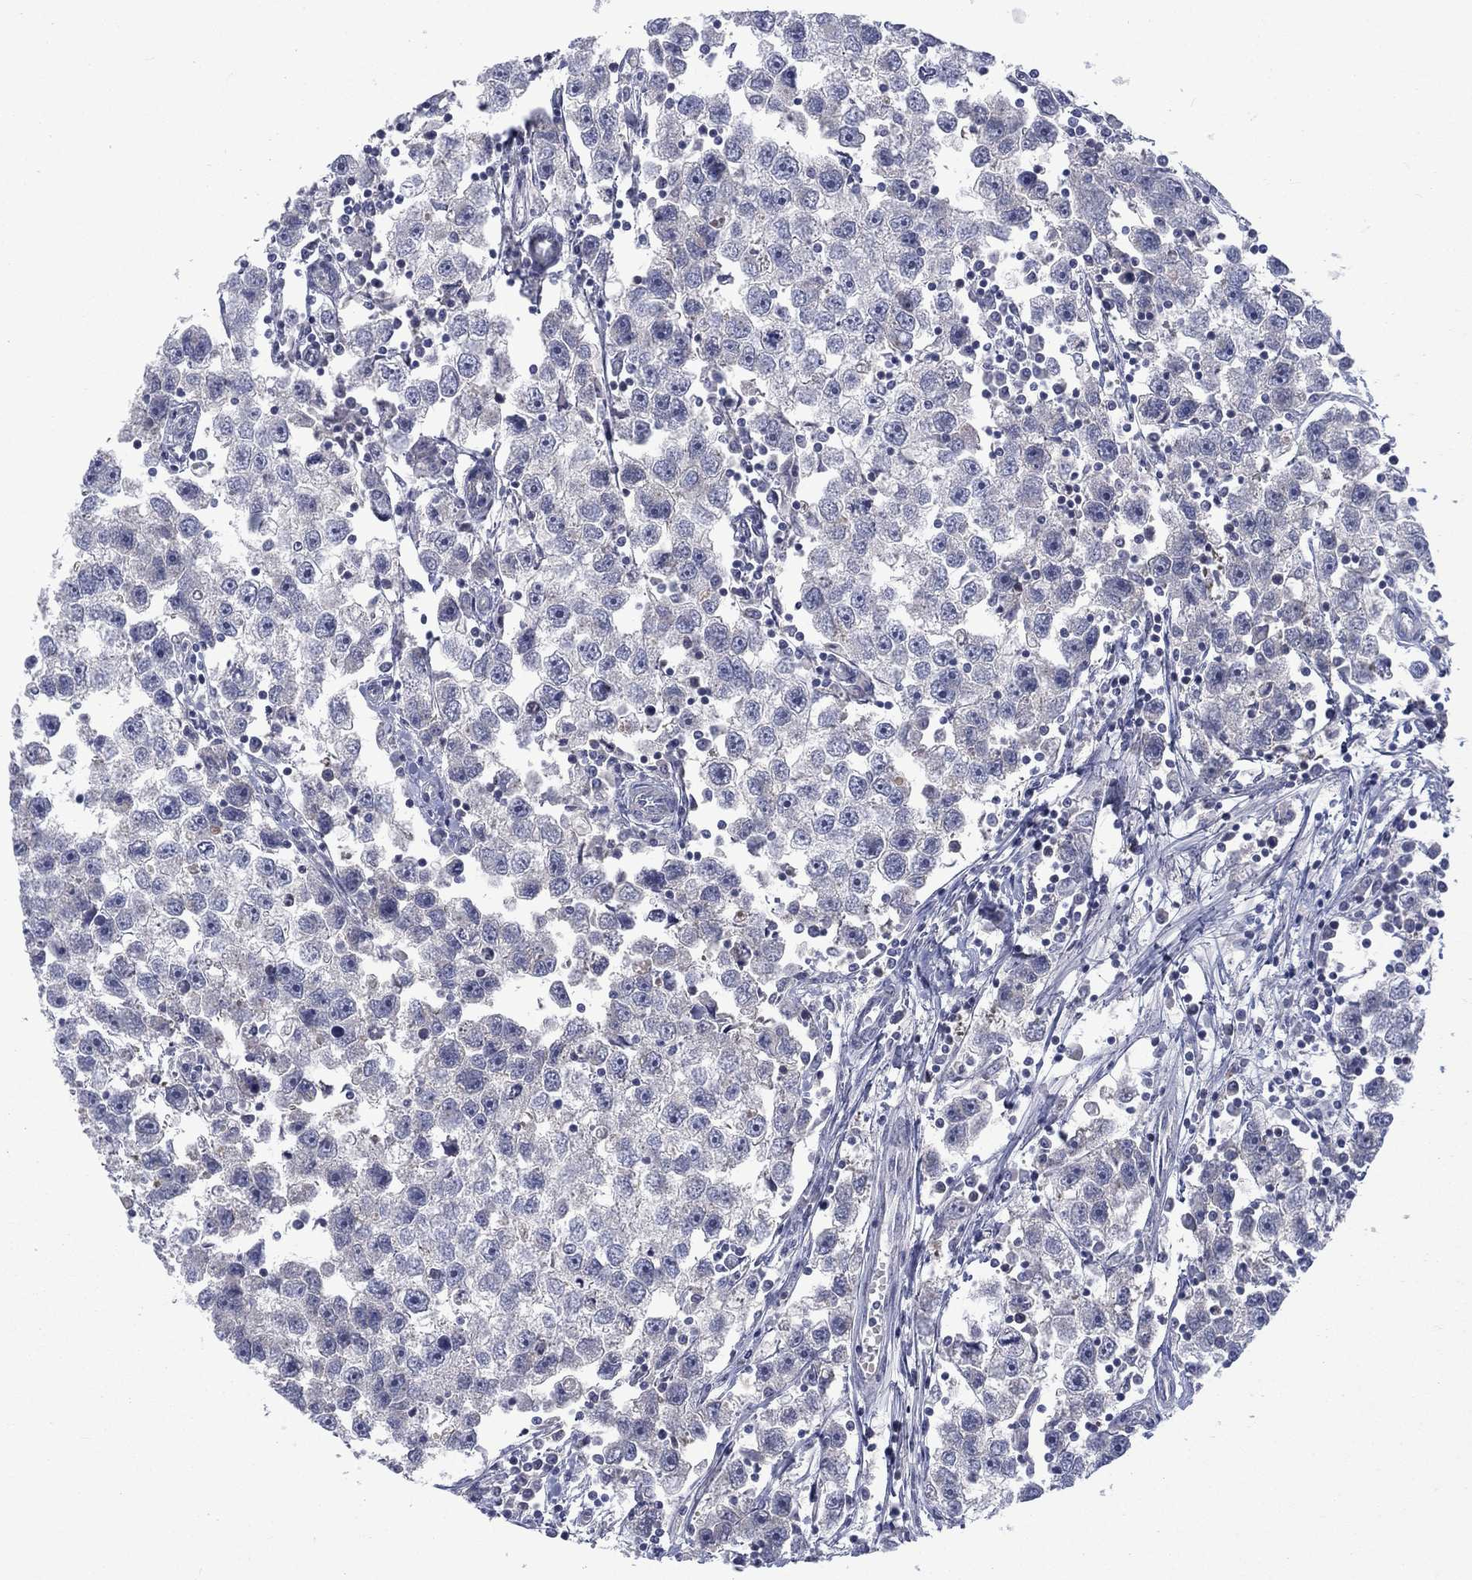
{"staining": {"intensity": "negative", "quantity": "none", "location": "none"}, "tissue": "testis cancer", "cell_type": "Tumor cells", "image_type": "cancer", "snomed": [{"axis": "morphology", "description": "Seminoma, NOS"}, {"axis": "topography", "description": "Testis"}], "caption": "IHC photomicrograph of human testis cancer stained for a protein (brown), which exhibits no positivity in tumor cells.", "gene": "KIF15", "patient": {"sex": "male", "age": 30}}